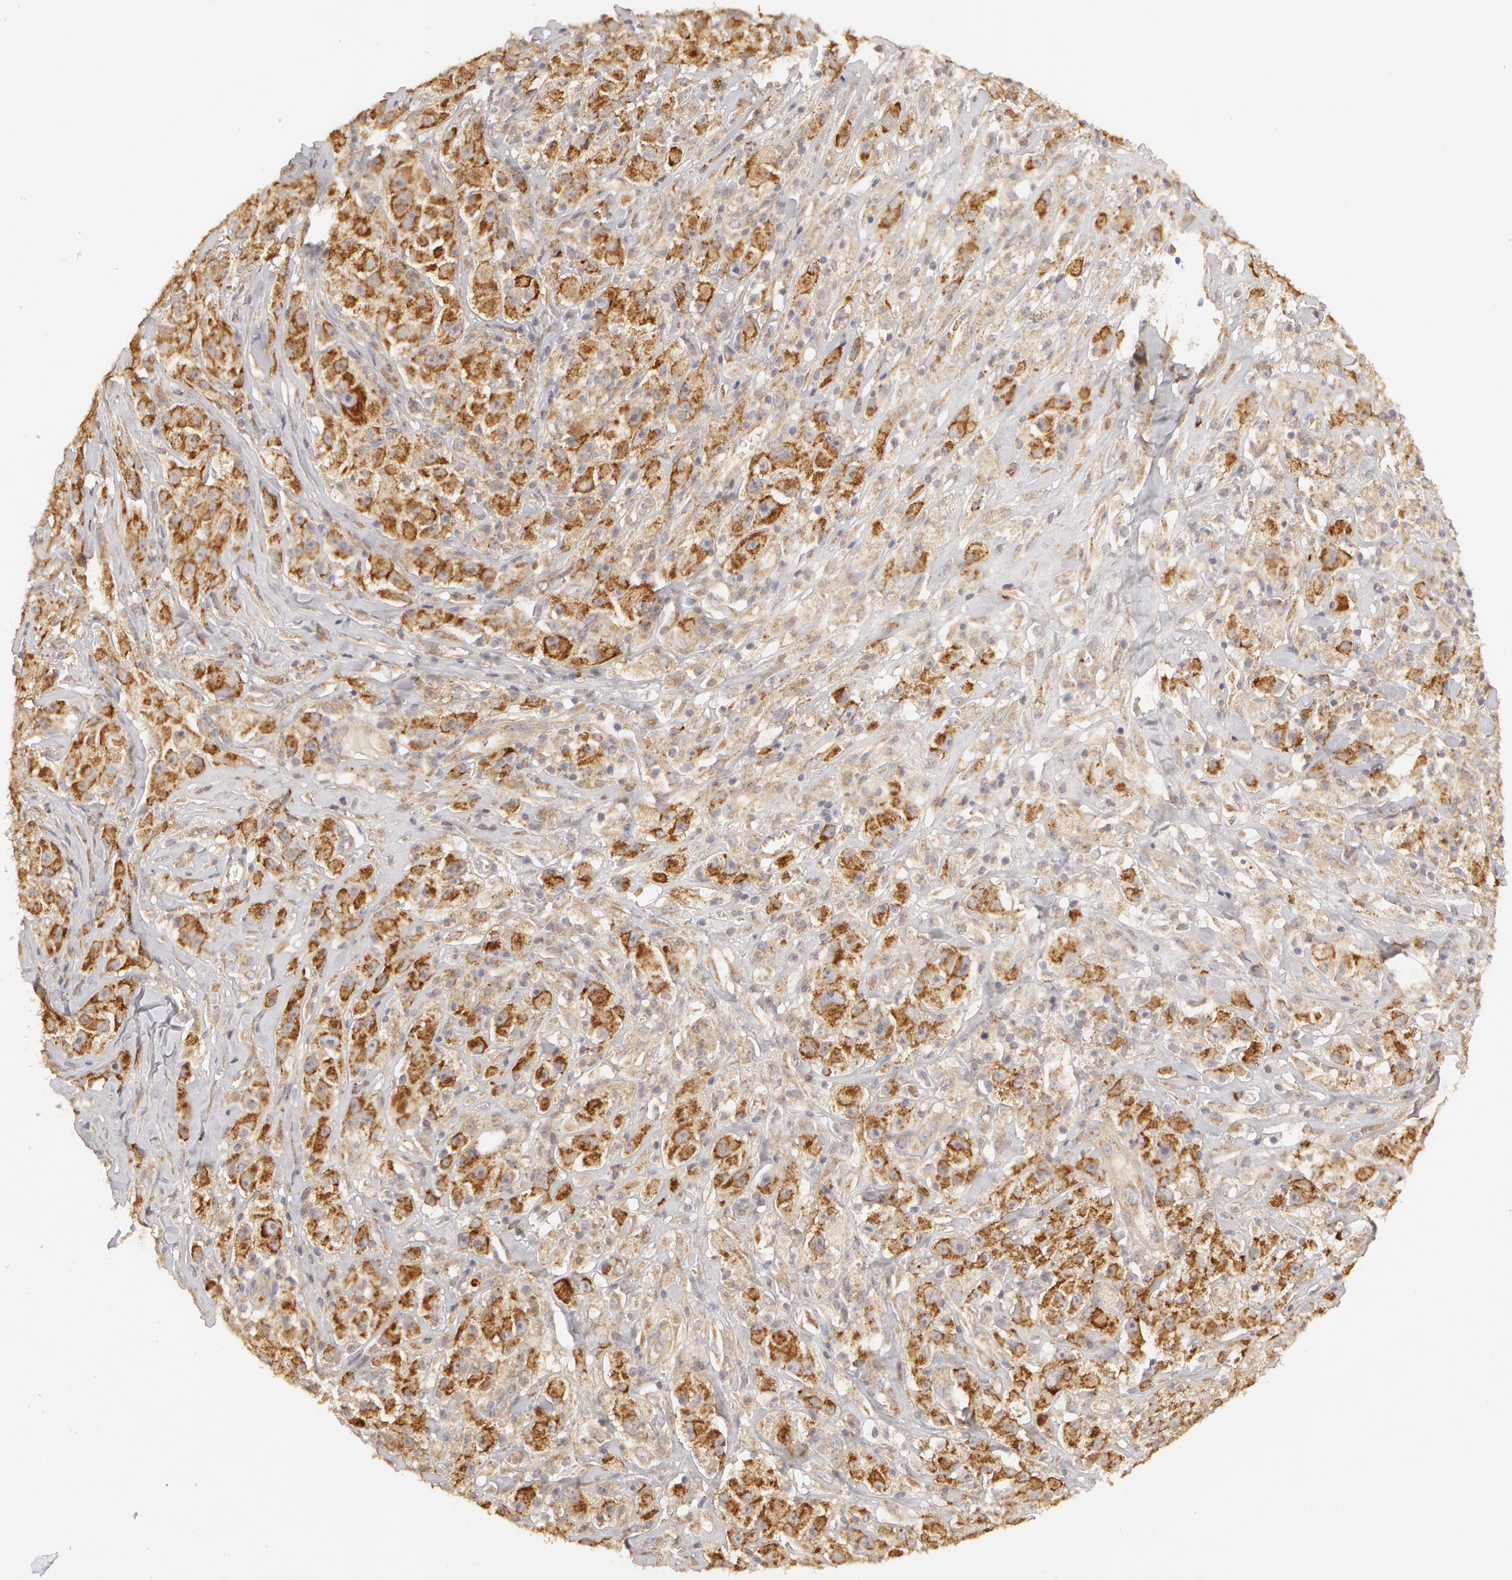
{"staining": {"intensity": "weak", "quantity": ">75%", "location": "cytoplasmic/membranous"}, "tissue": "melanoma", "cell_type": "Tumor cells", "image_type": "cancer", "snomed": [{"axis": "morphology", "description": "Malignant melanoma, NOS"}, {"axis": "topography", "description": "Skin"}], "caption": "Immunohistochemical staining of human melanoma displays low levels of weak cytoplasmic/membranous staining in about >75% of tumor cells. (DAB (3,3'-diaminobenzidine) = brown stain, brightfield microscopy at high magnification).", "gene": "ADPRH", "patient": {"sex": "male", "age": 56}}